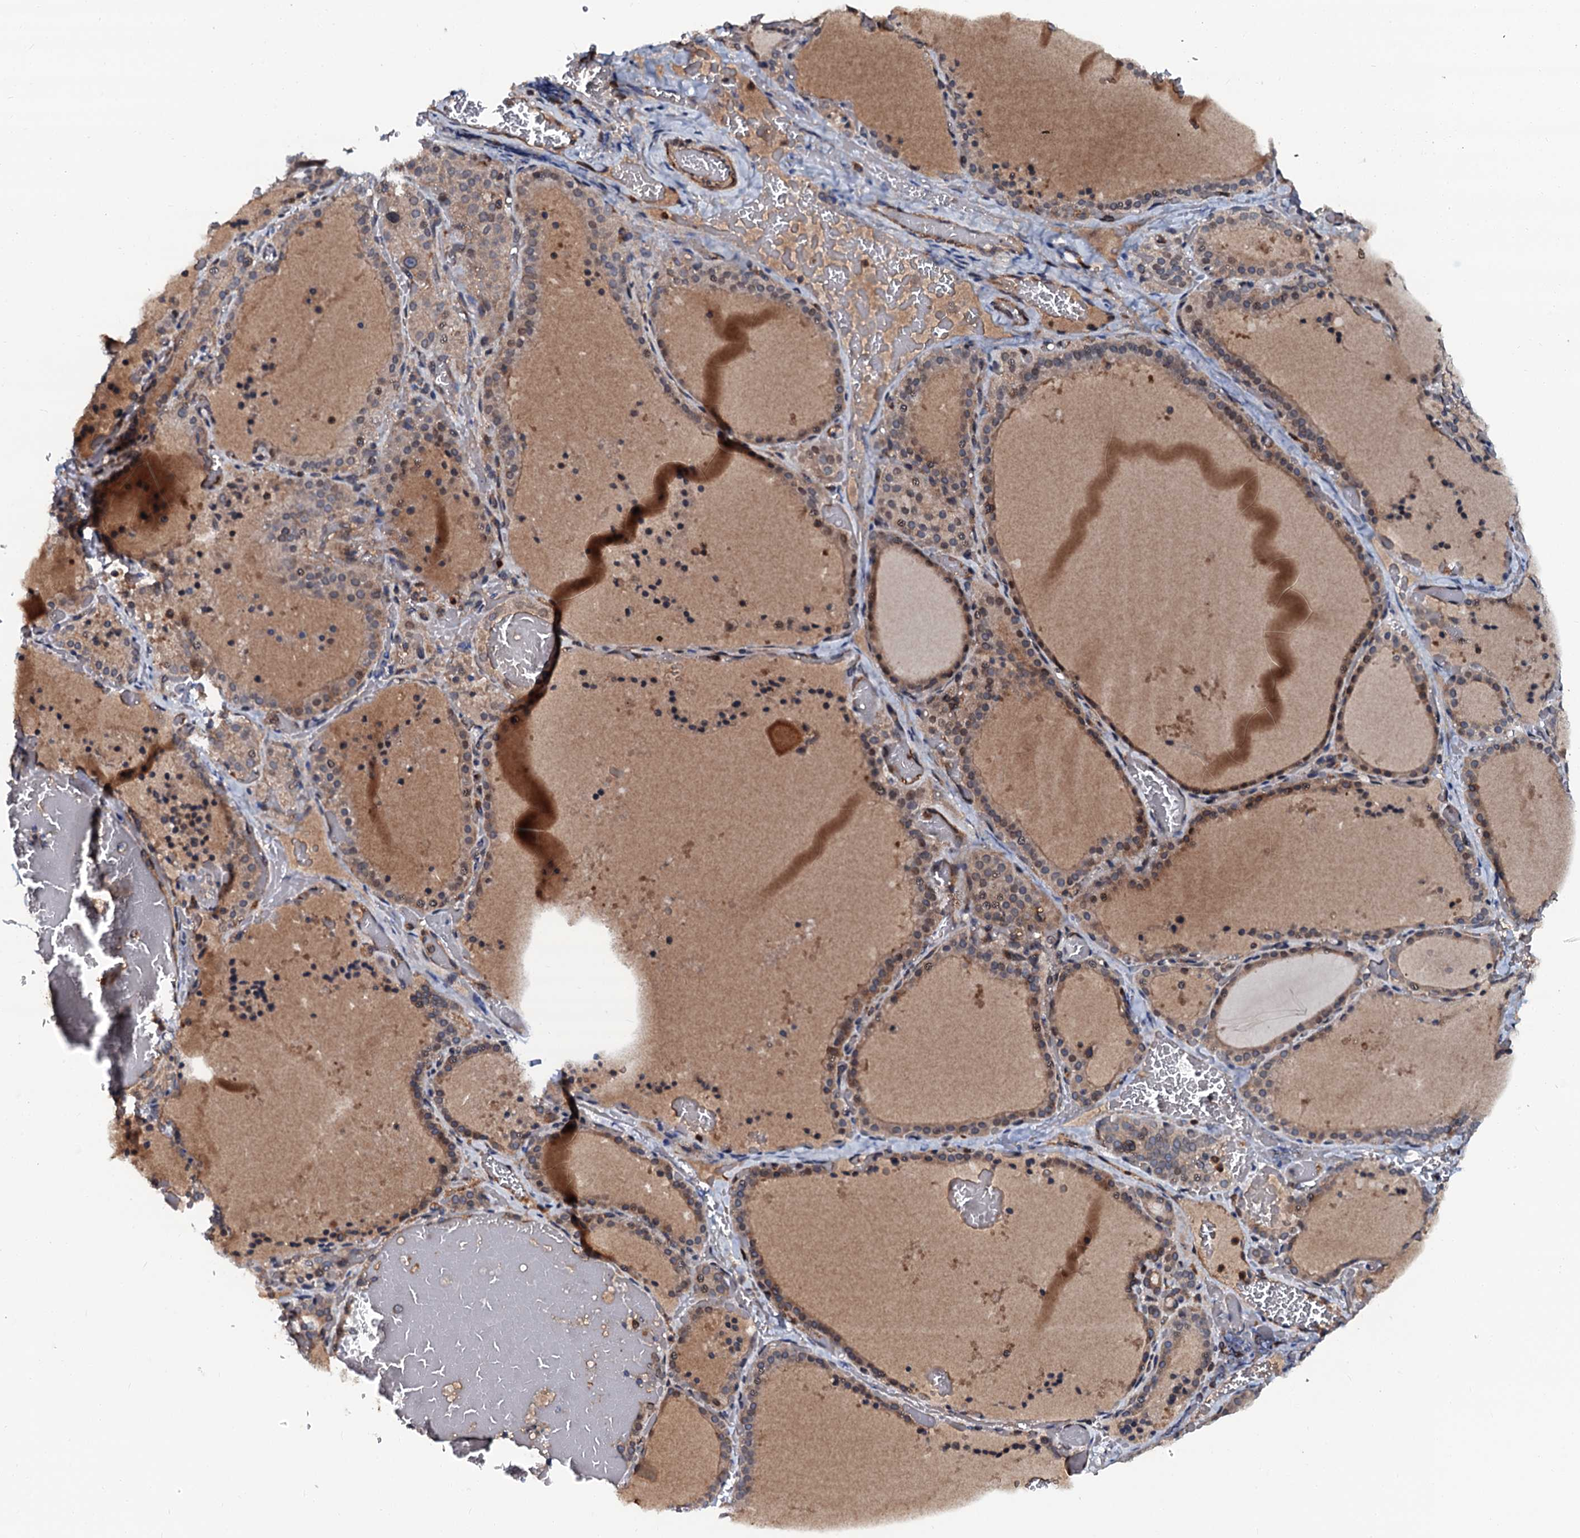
{"staining": {"intensity": "moderate", "quantity": "25%-75%", "location": "cytoplasmic/membranous"}, "tissue": "thyroid gland", "cell_type": "Glandular cells", "image_type": "normal", "snomed": [{"axis": "morphology", "description": "Normal tissue, NOS"}, {"axis": "topography", "description": "Thyroid gland"}], "caption": "Brown immunohistochemical staining in normal human thyroid gland exhibits moderate cytoplasmic/membranous positivity in approximately 25%-75% of glandular cells. (brown staining indicates protein expression, while blue staining denotes nuclei).", "gene": "N4BP1", "patient": {"sex": "female", "age": 39}}